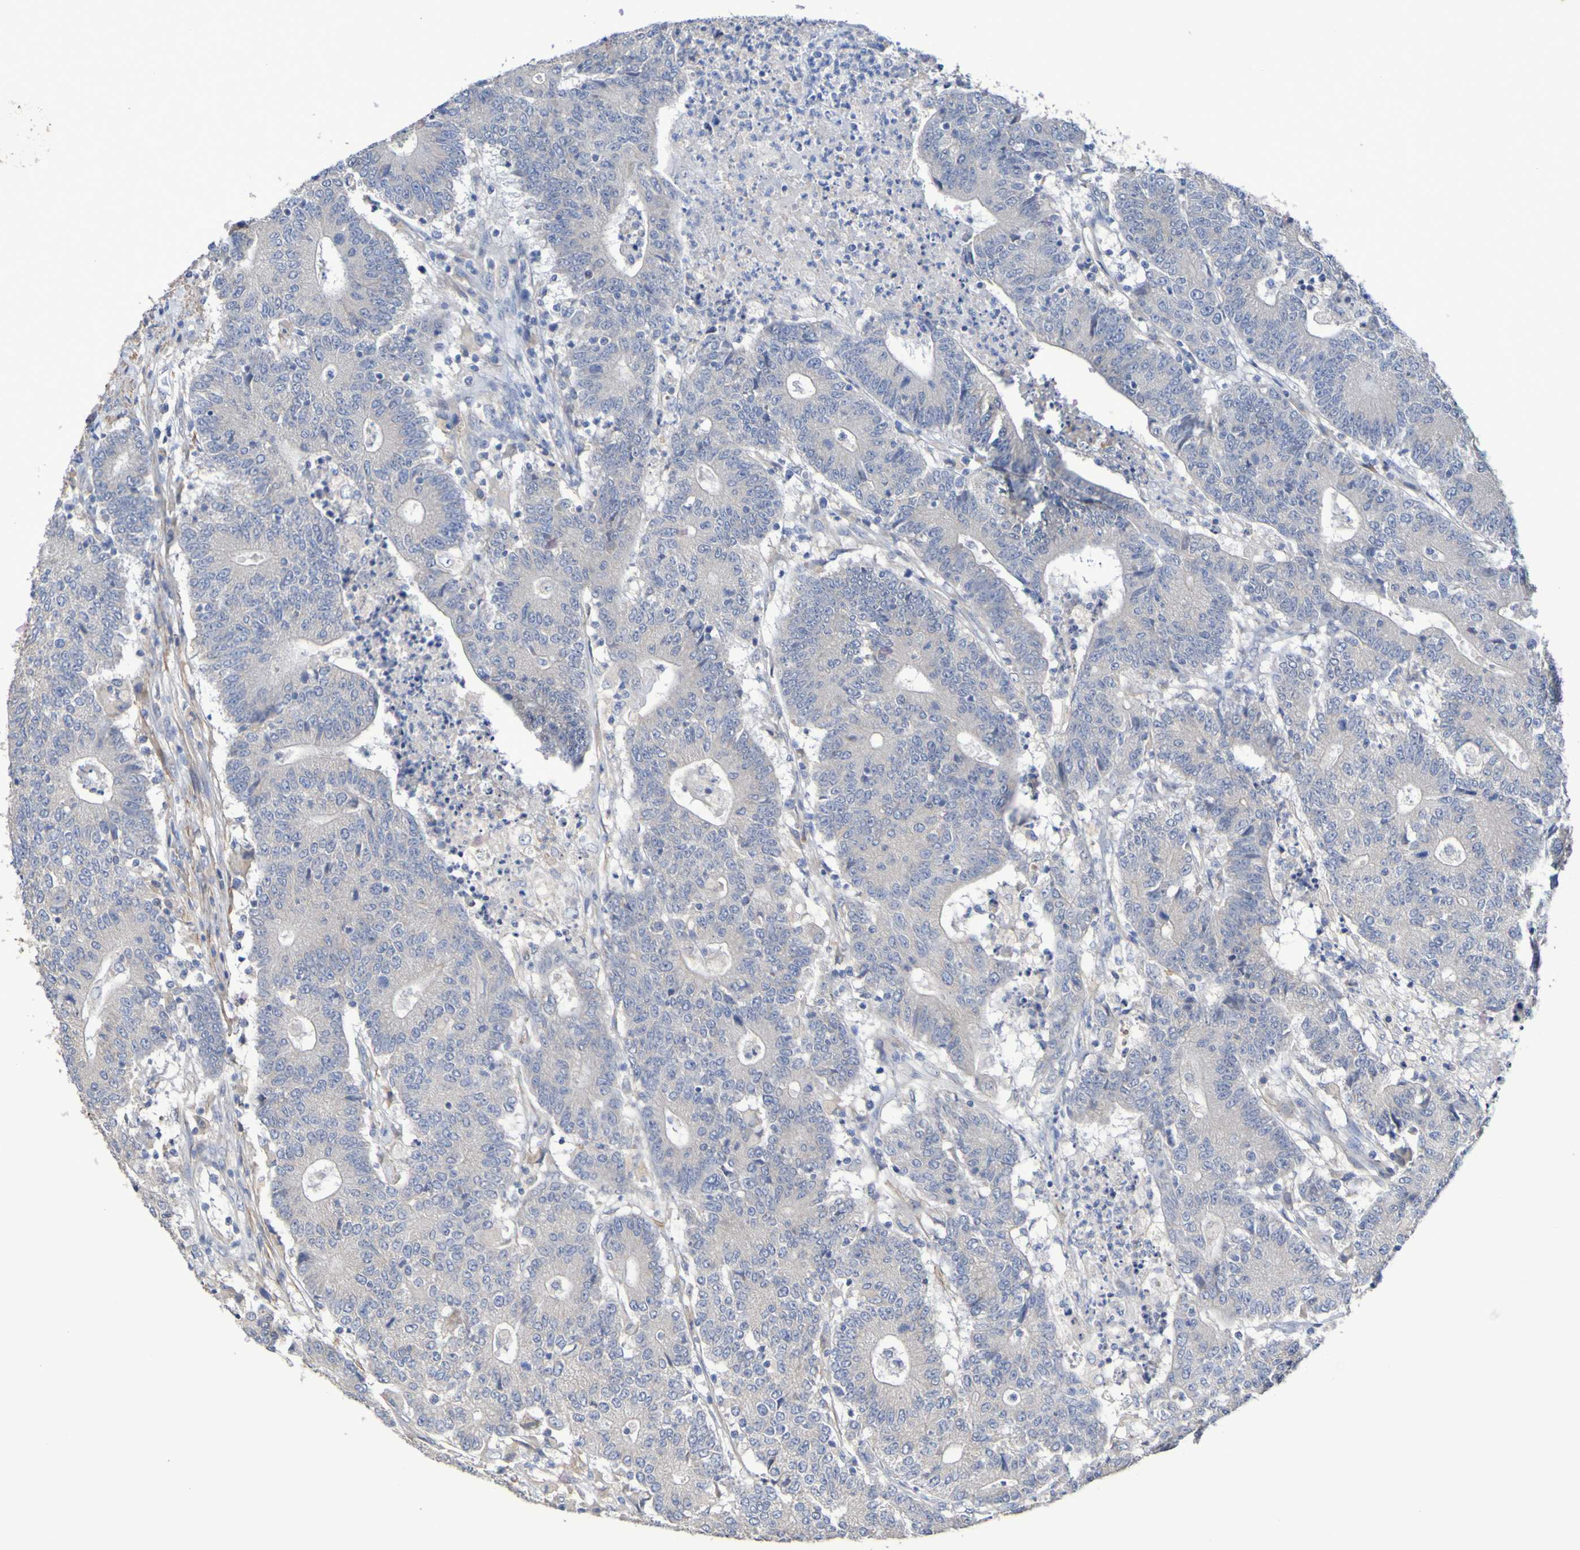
{"staining": {"intensity": "negative", "quantity": "none", "location": "none"}, "tissue": "colorectal cancer", "cell_type": "Tumor cells", "image_type": "cancer", "snomed": [{"axis": "morphology", "description": "Normal tissue, NOS"}, {"axis": "morphology", "description": "Adenocarcinoma, NOS"}, {"axis": "topography", "description": "Colon"}], "caption": "Adenocarcinoma (colorectal) stained for a protein using immunohistochemistry (IHC) shows no positivity tumor cells.", "gene": "SRPRB", "patient": {"sex": "female", "age": 75}}